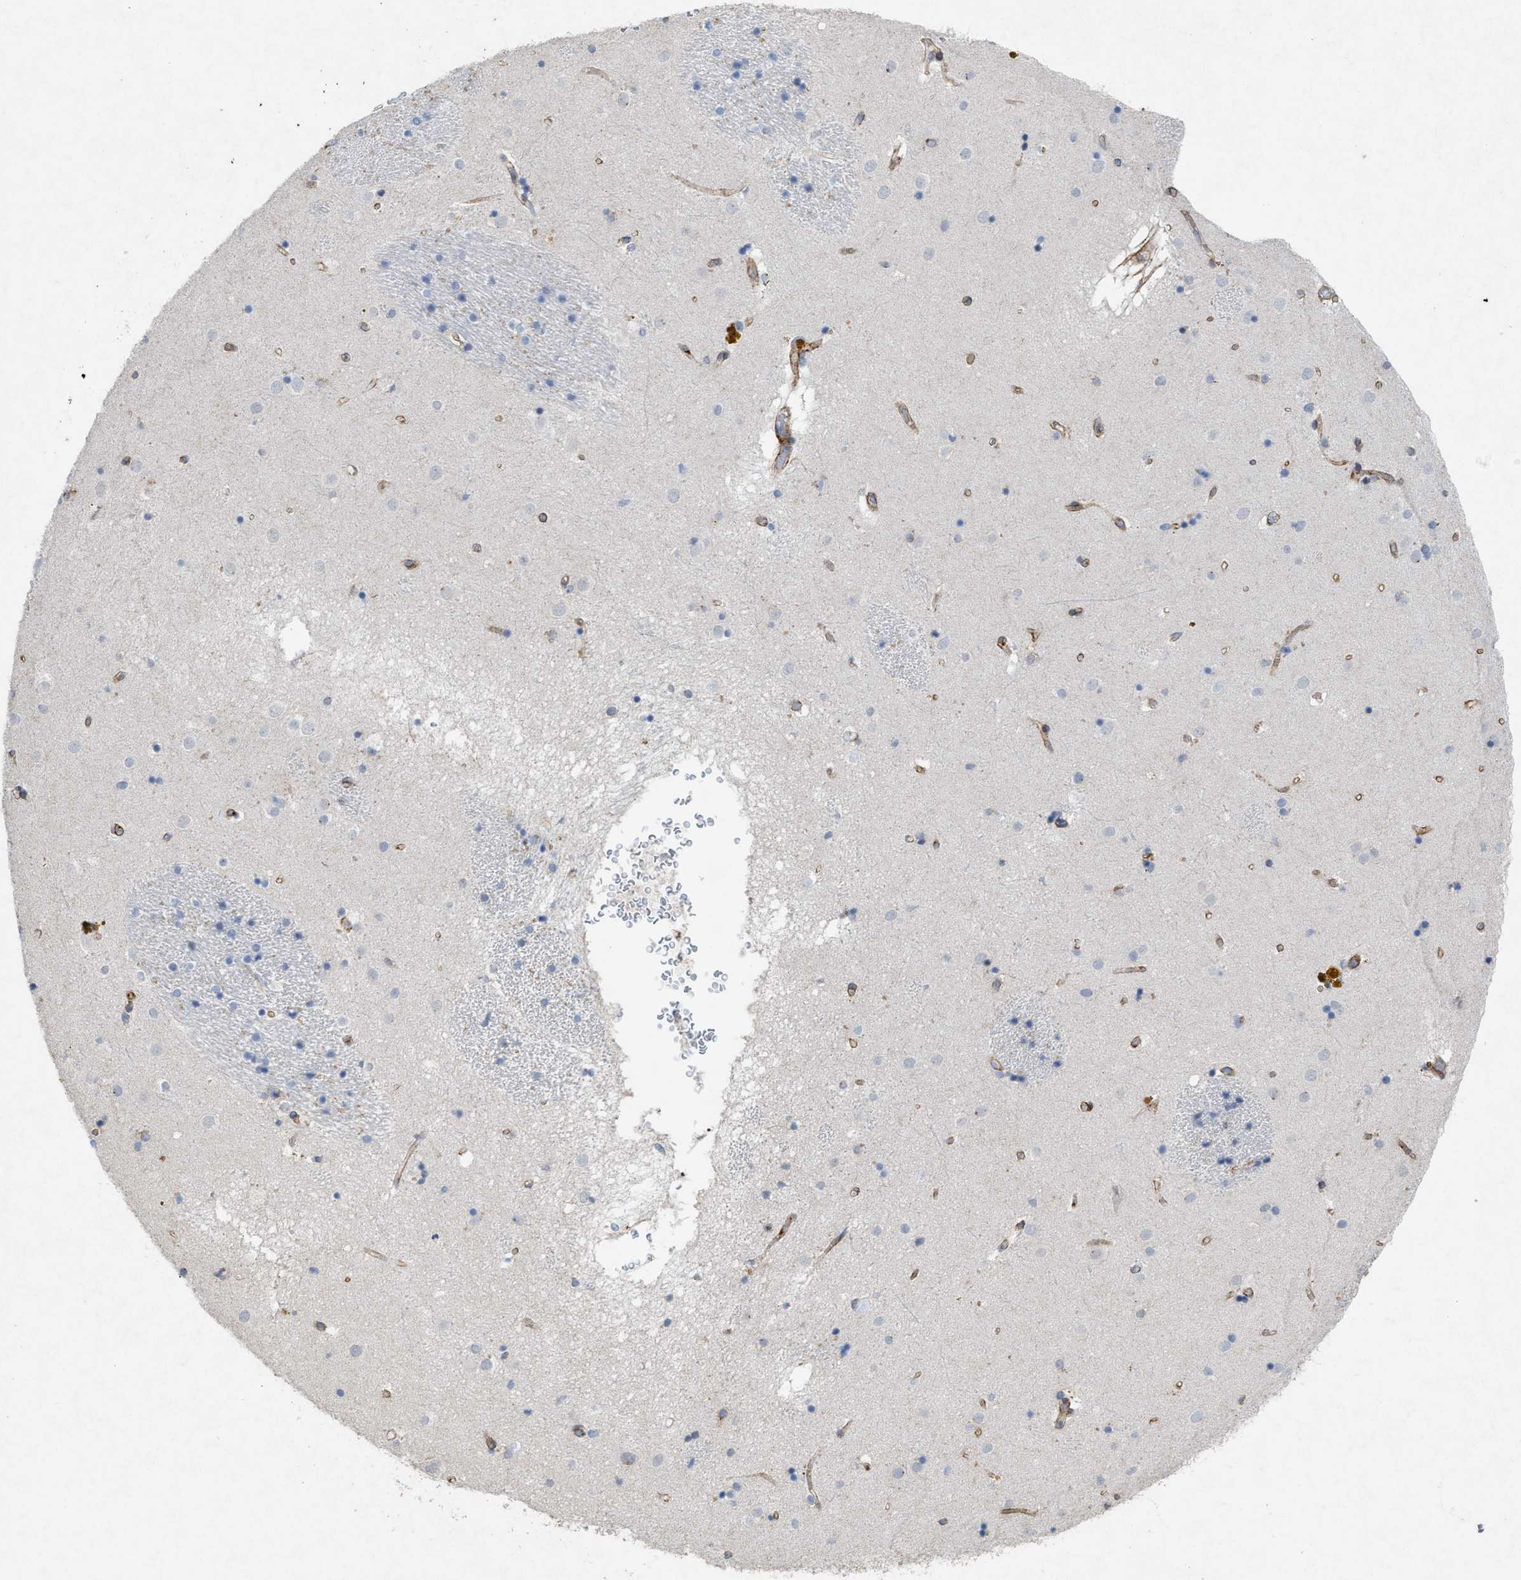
{"staining": {"intensity": "negative", "quantity": "none", "location": "none"}, "tissue": "caudate", "cell_type": "Glial cells", "image_type": "normal", "snomed": [{"axis": "morphology", "description": "Normal tissue, NOS"}, {"axis": "topography", "description": "Lateral ventricle wall"}], "caption": "Micrograph shows no significant protein expression in glial cells of normal caudate.", "gene": "PDGFRA", "patient": {"sex": "male", "age": 70}}